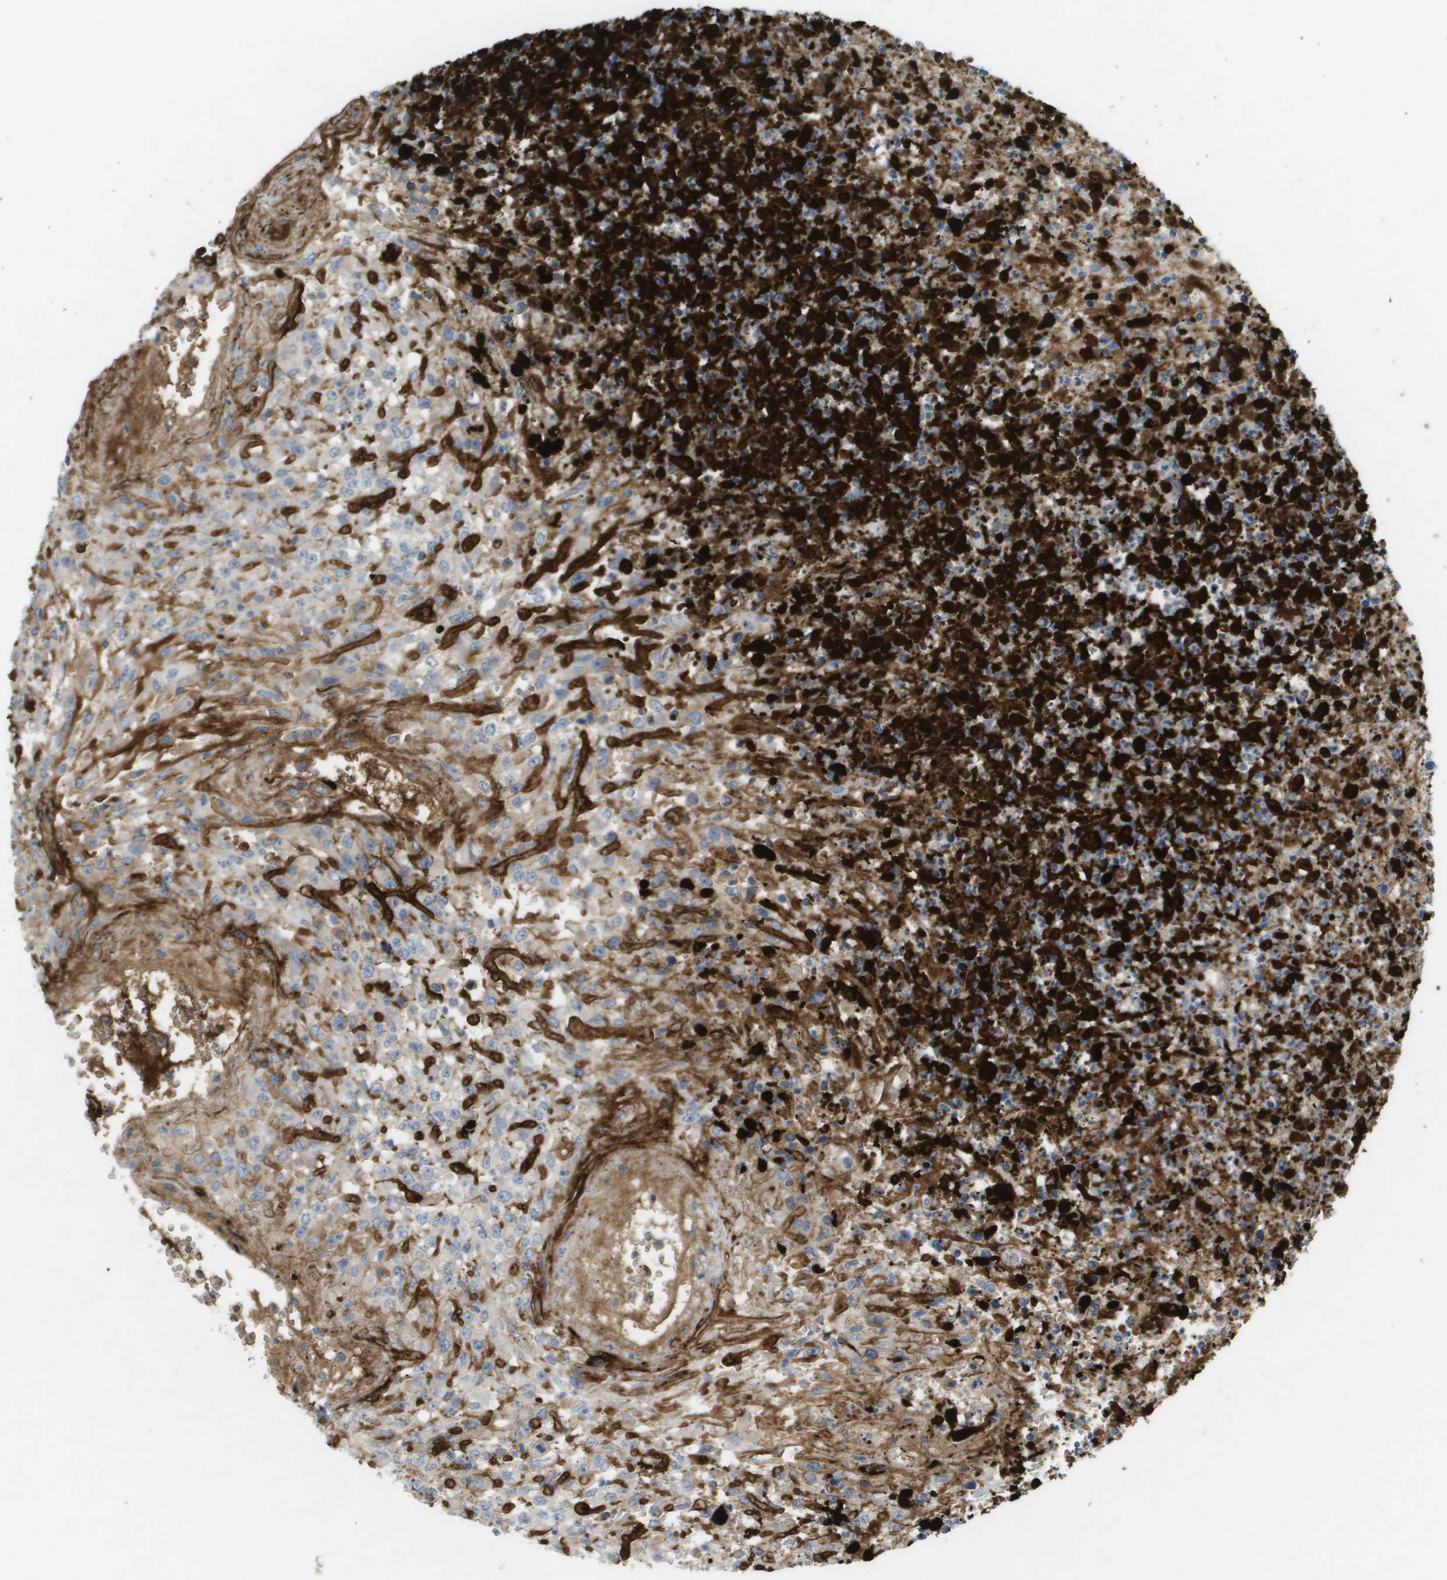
{"staining": {"intensity": "negative", "quantity": "none", "location": "none"}, "tissue": "urothelial cancer", "cell_type": "Tumor cells", "image_type": "cancer", "snomed": [{"axis": "morphology", "description": "Urothelial carcinoma, High grade"}, {"axis": "topography", "description": "Urinary bladder"}], "caption": "Tumor cells are negative for brown protein staining in high-grade urothelial carcinoma.", "gene": "VTN", "patient": {"sex": "male", "age": 46}}